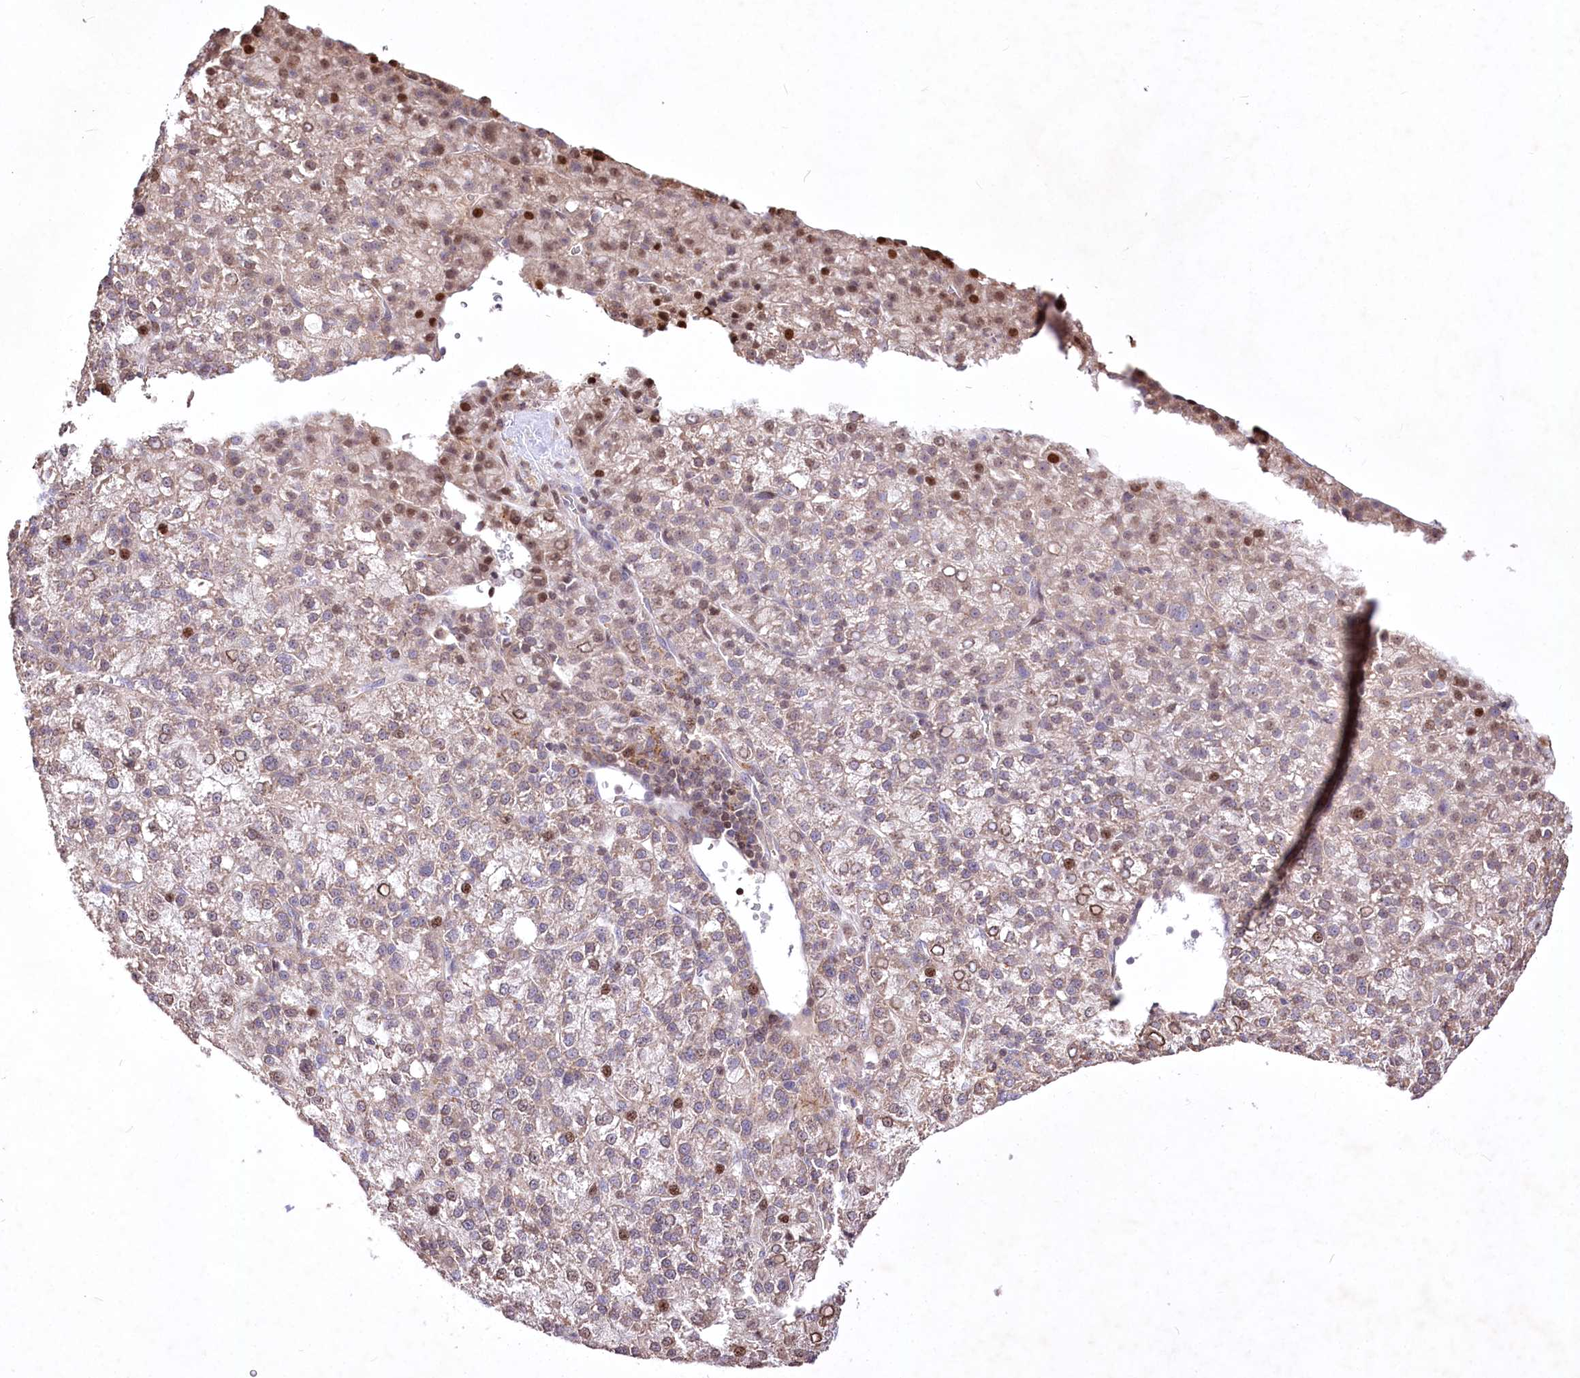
{"staining": {"intensity": "moderate", "quantity": "<25%", "location": "nuclear"}, "tissue": "liver cancer", "cell_type": "Tumor cells", "image_type": "cancer", "snomed": [{"axis": "morphology", "description": "Carcinoma, Hepatocellular, NOS"}, {"axis": "topography", "description": "Liver"}], "caption": "Tumor cells show low levels of moderate nuclear expression in about <25% of cells in hepatocellular carcinoma (liver). (Stains: DAB (3,3'-diaminobenzidine) in brown, nuclei in blue, Microscopy: brightfield microscopy at high magnification).", "gene": "ZFYVE27", "patient": {"sex": "female", "age": 58}}